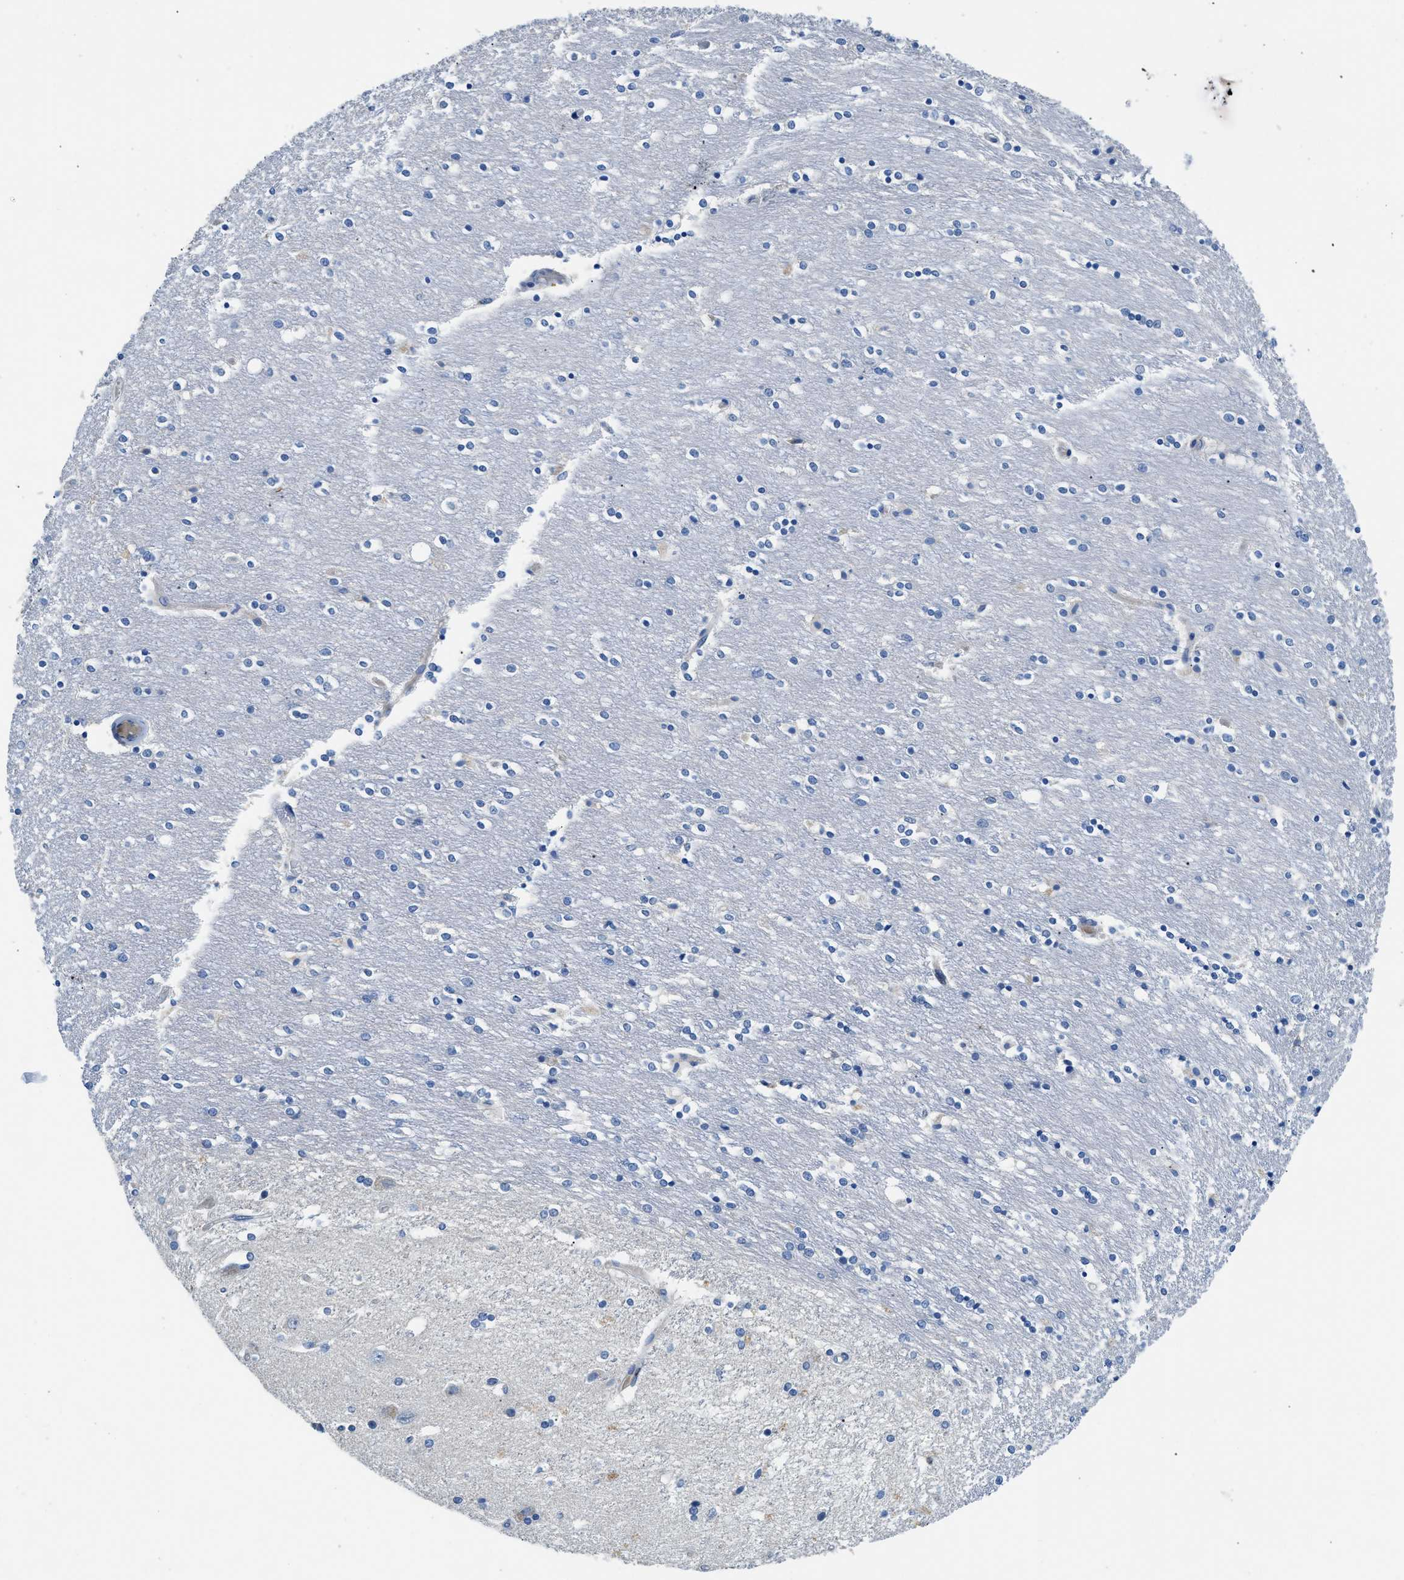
{"staining": {"intensity": "negative", "quantity": "none", "location": "none"}, "tissue": "caudate", "cell_type": "Glial cells", "image_type": "normal", "snomed": [{"axis": "morphology", "description": "Normal tissue, NOS"}, {"axis": "topography", "description": "Lateral ventricle wall"}], "caption": "Glial cells show no significant positivity in unremarkable caudate.", "gene": "SLC10A6", "patient": {"sex": "female", "age": 54}}